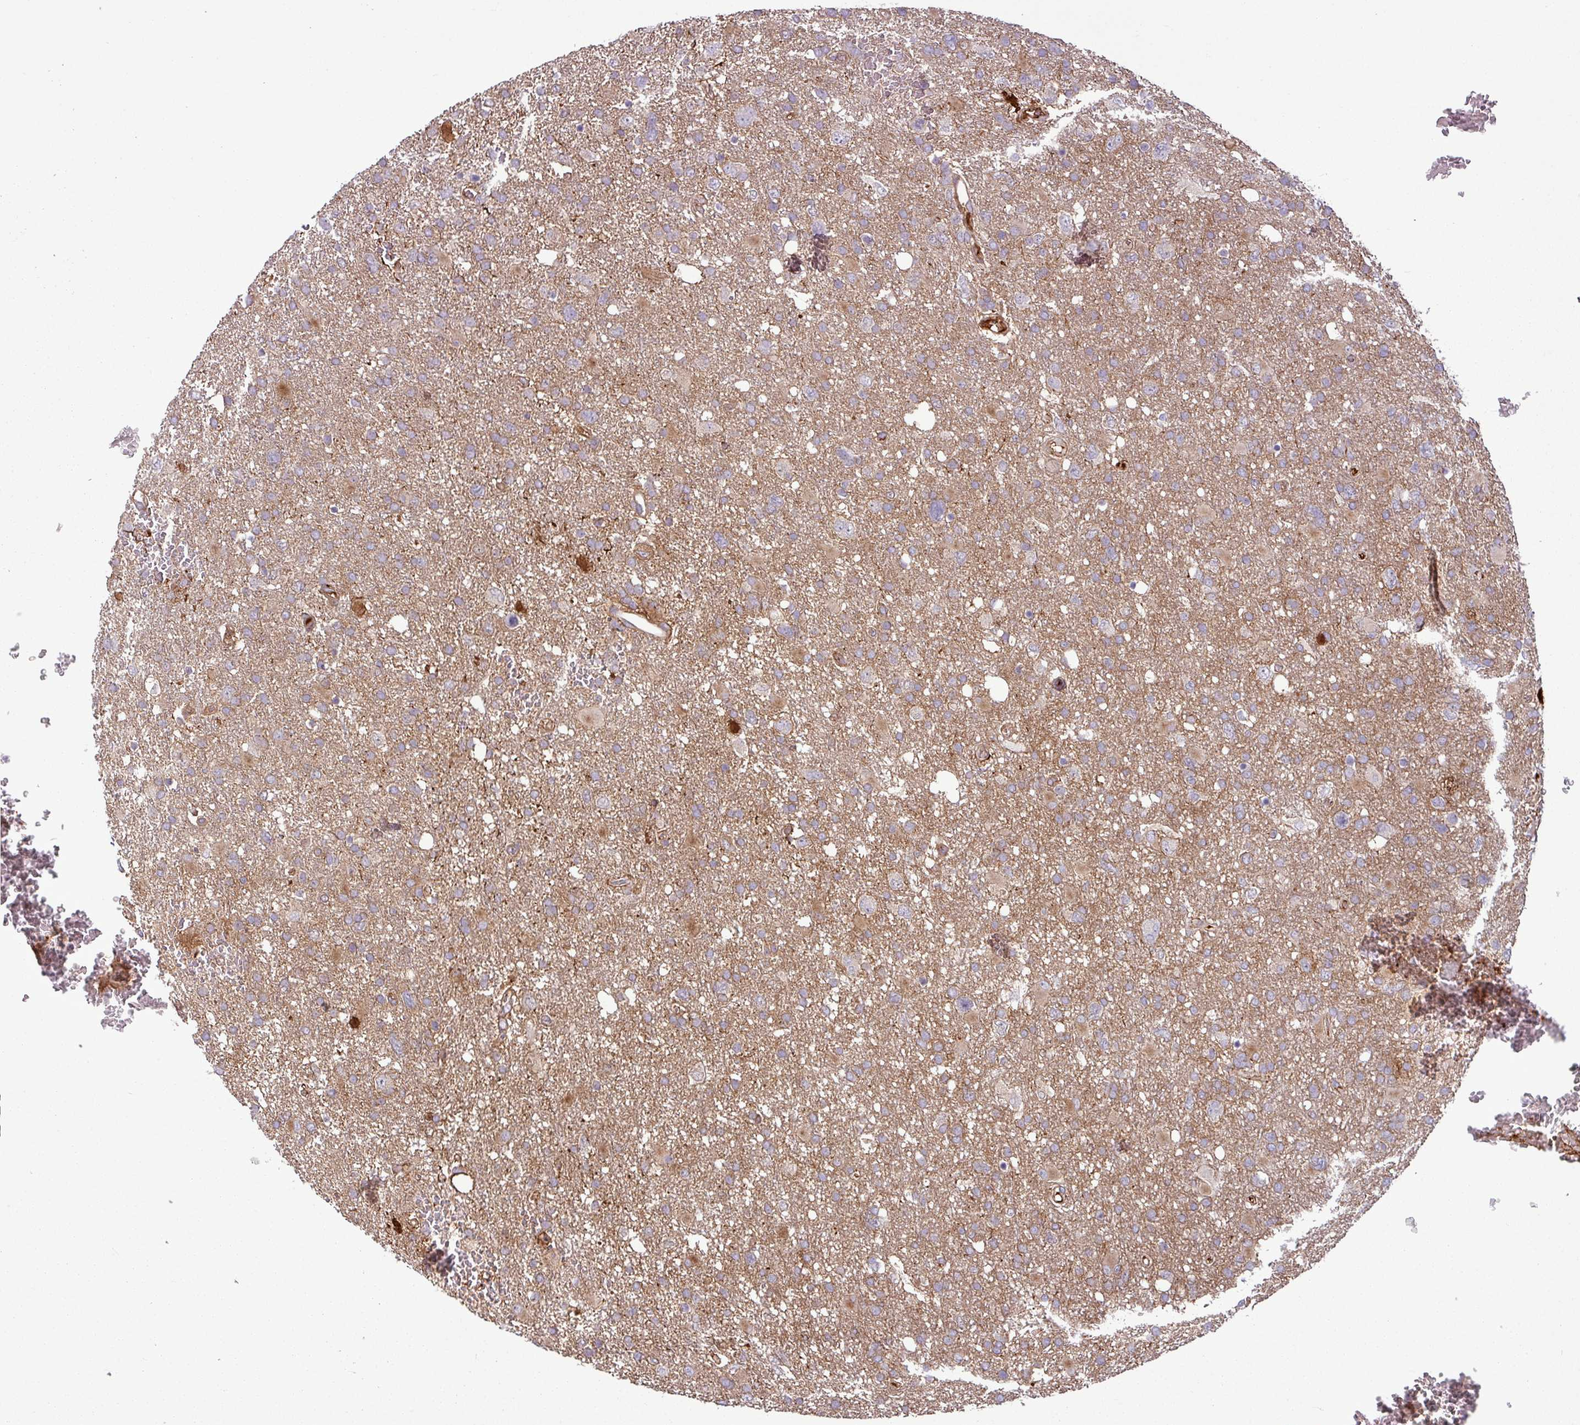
{"staining": {"intensity": "moderate", "quantity": "<25%", "location": "cytoplasmic/membranous"}, "tissue": "glioma", "cell_type": "Tumor cells", "image_type": "cancer", "snomed": [{"axis": "morphology", "description": "Glioma, malignant, High grade"}, {"axis": "topography", "description": "Brain"}], "caption": "There is low levels of moderate cytoplasmic/membranous staining in tumor cells of high-grade glioma (malignant), as demonstrated by immunohistochemical staining (brown color).", "gene": "C4B", "patient": {"sex": "male", "age": 61}}